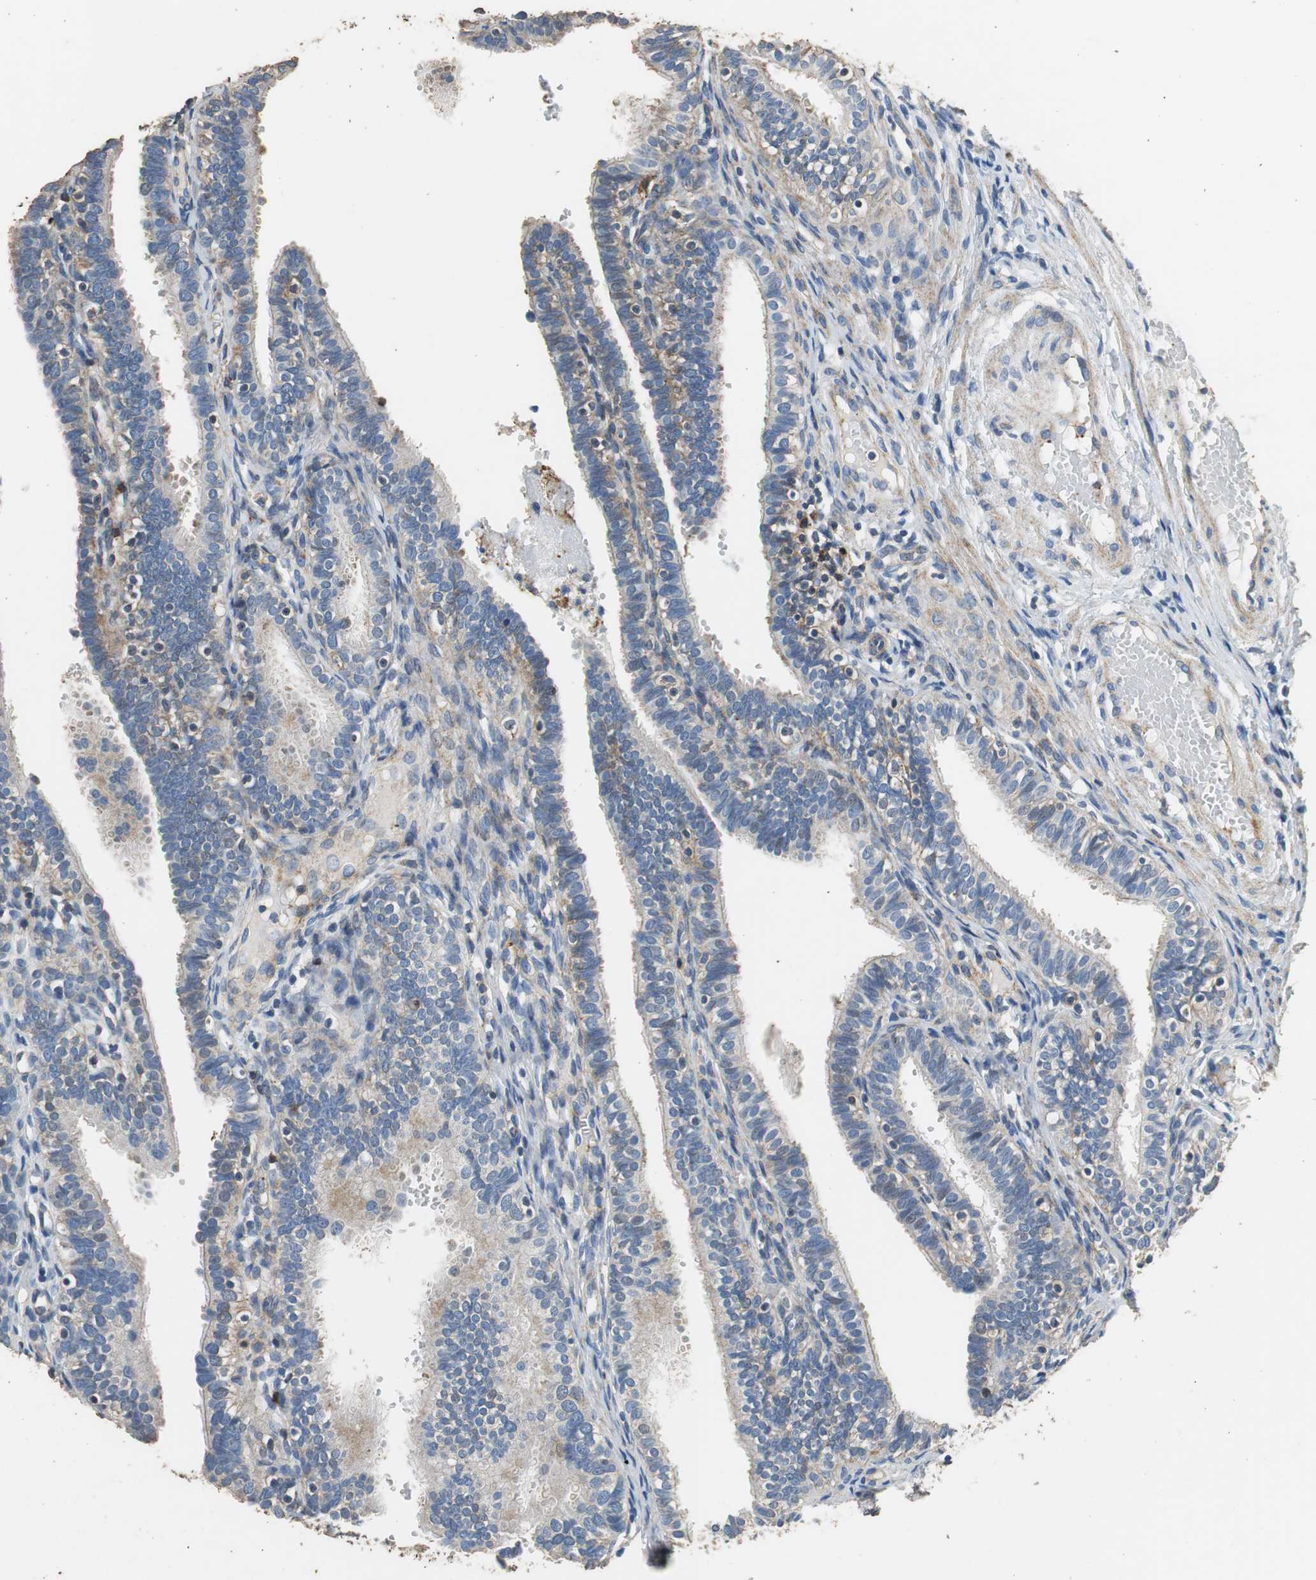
{"staining": {"intensity": "weak", "quantity": "25%-75%", "location": "cytoplasmic/membranous"}, "tissue": "fallopian tube", "cell_type": "Glandular cells", "image_type": "normal", "snomed": [{"axis": "morphology", "description": "Normal tissue, NOS"}, {"axis": "topography", "description": "Fallopian tube"}, {"axis": "topography", "description": "Placenta"}], "caption": "DAB immunohistochemical staining of benign human fallopian tube demonstrates weak cytoplasmic/membranous protein positivity in approximately 25%-75% of glandular cells.", "gene": "PRKRA", "patient": {"sex": "female", "age": 34}}